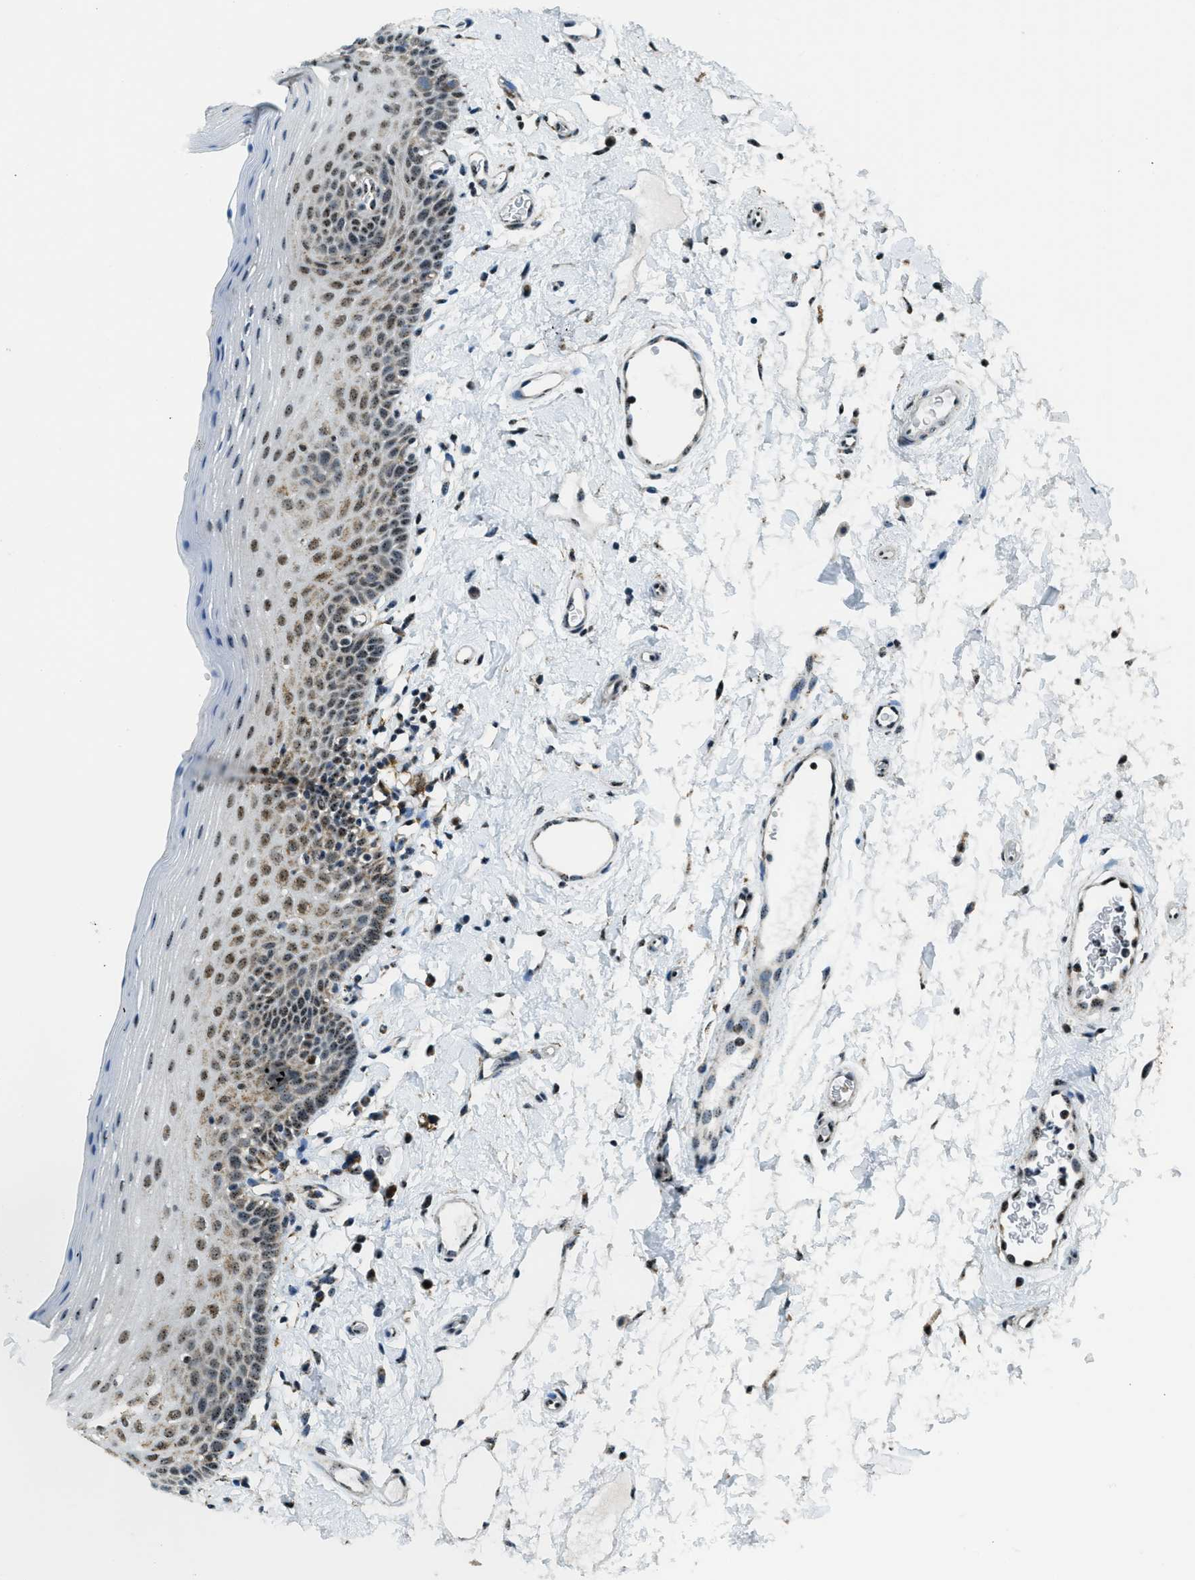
{"staining": {"intensity": "moderate", "quantity": ">75%", "location": "nuclear"}, "tissue": "oral mucosa", "cell_type": "Squamous epithelial cells", "image_type": "normal", "snomed": [{"axis": "morphology", "description": "Normal tissue, NOS"}, {"axis": "topography", "description": "Oral tissue"}], "caption": "A histopathology image of human oral mucosa stained for a protein reveals moderate nuclear brown staining in squamous epithelial cells.", "gene": "SP100", "patient": {"sex": "male", "age": 66}}